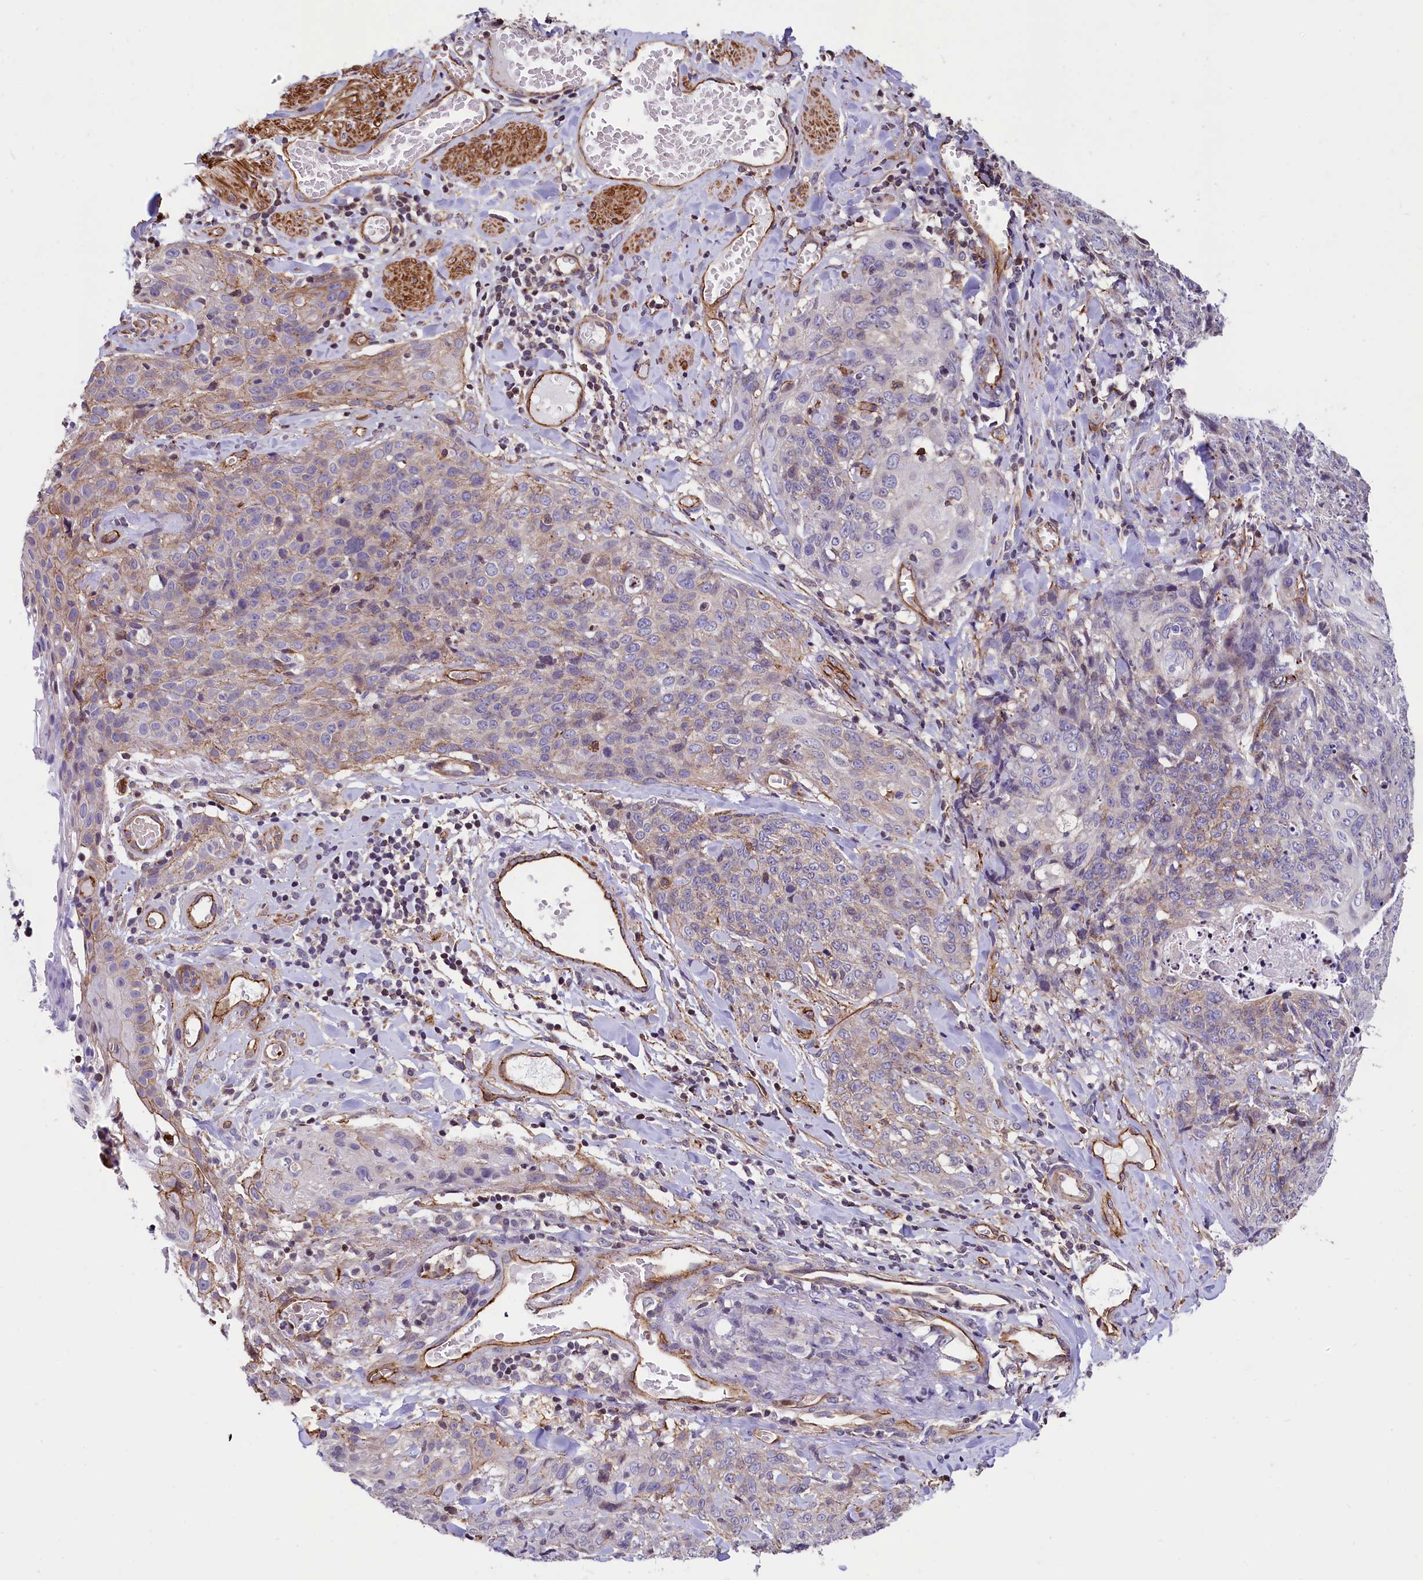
{"staining": {"intensity": "negative", "quantity": "none", "location": "none"}, "tissue": "skin cancer", "cell_type": "Tumor cells", "image_type": "cancer", "snomed": [{"axis": "morphology", "description": "Squamous cell carcinoma, NOS"}, {"axis": "topography", "description": "Skin"}, {"axis": "topography", "description": "Vulva"}], "caption": "Tumor cells are negative for brown protein staining in skin cancer.", "gene": "ZNF2", "patient": {"sex": "female", "age": 85}}